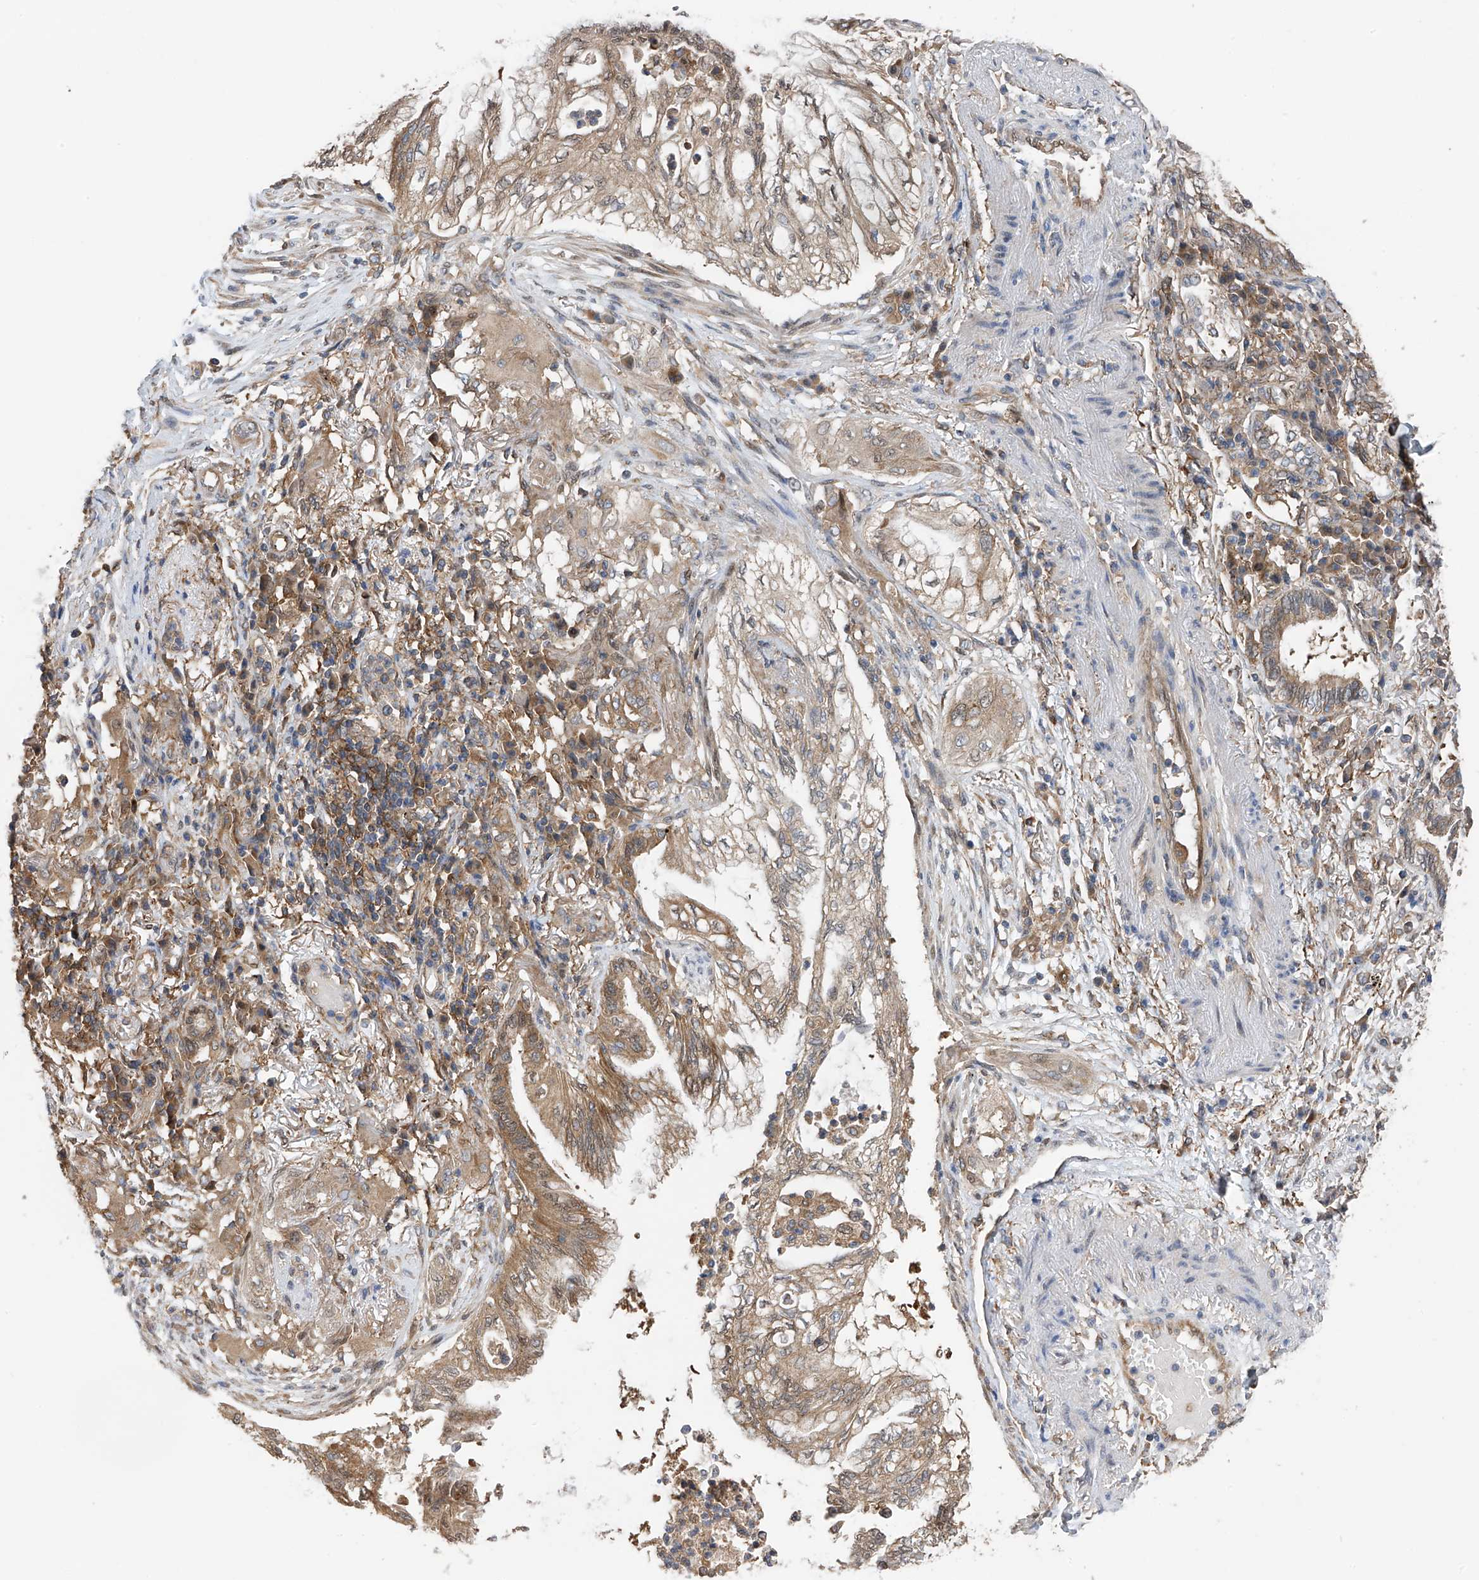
{"staining": {"intensity": "moderate", "quantity": "25%-75%", "location": "cytoplasmic/membranous"}, "tissue": "lung cancer", "cell_type": "Tumor cells", "image_type": "cancer", "snomed": [{"axis": "morphology", "description": "Adenocarcinoma, NOS"}, {"axis": "topography", "description": "Lung"}], "caption": "Immunohistochemical staining of human lung adenocarcinoma reveals moderate cytoplasmic/membranous protein staining in approximately 25%-75% of tumor cells.", "gene": "CHPF", "patient": {"sex": "female", "age": 70}}